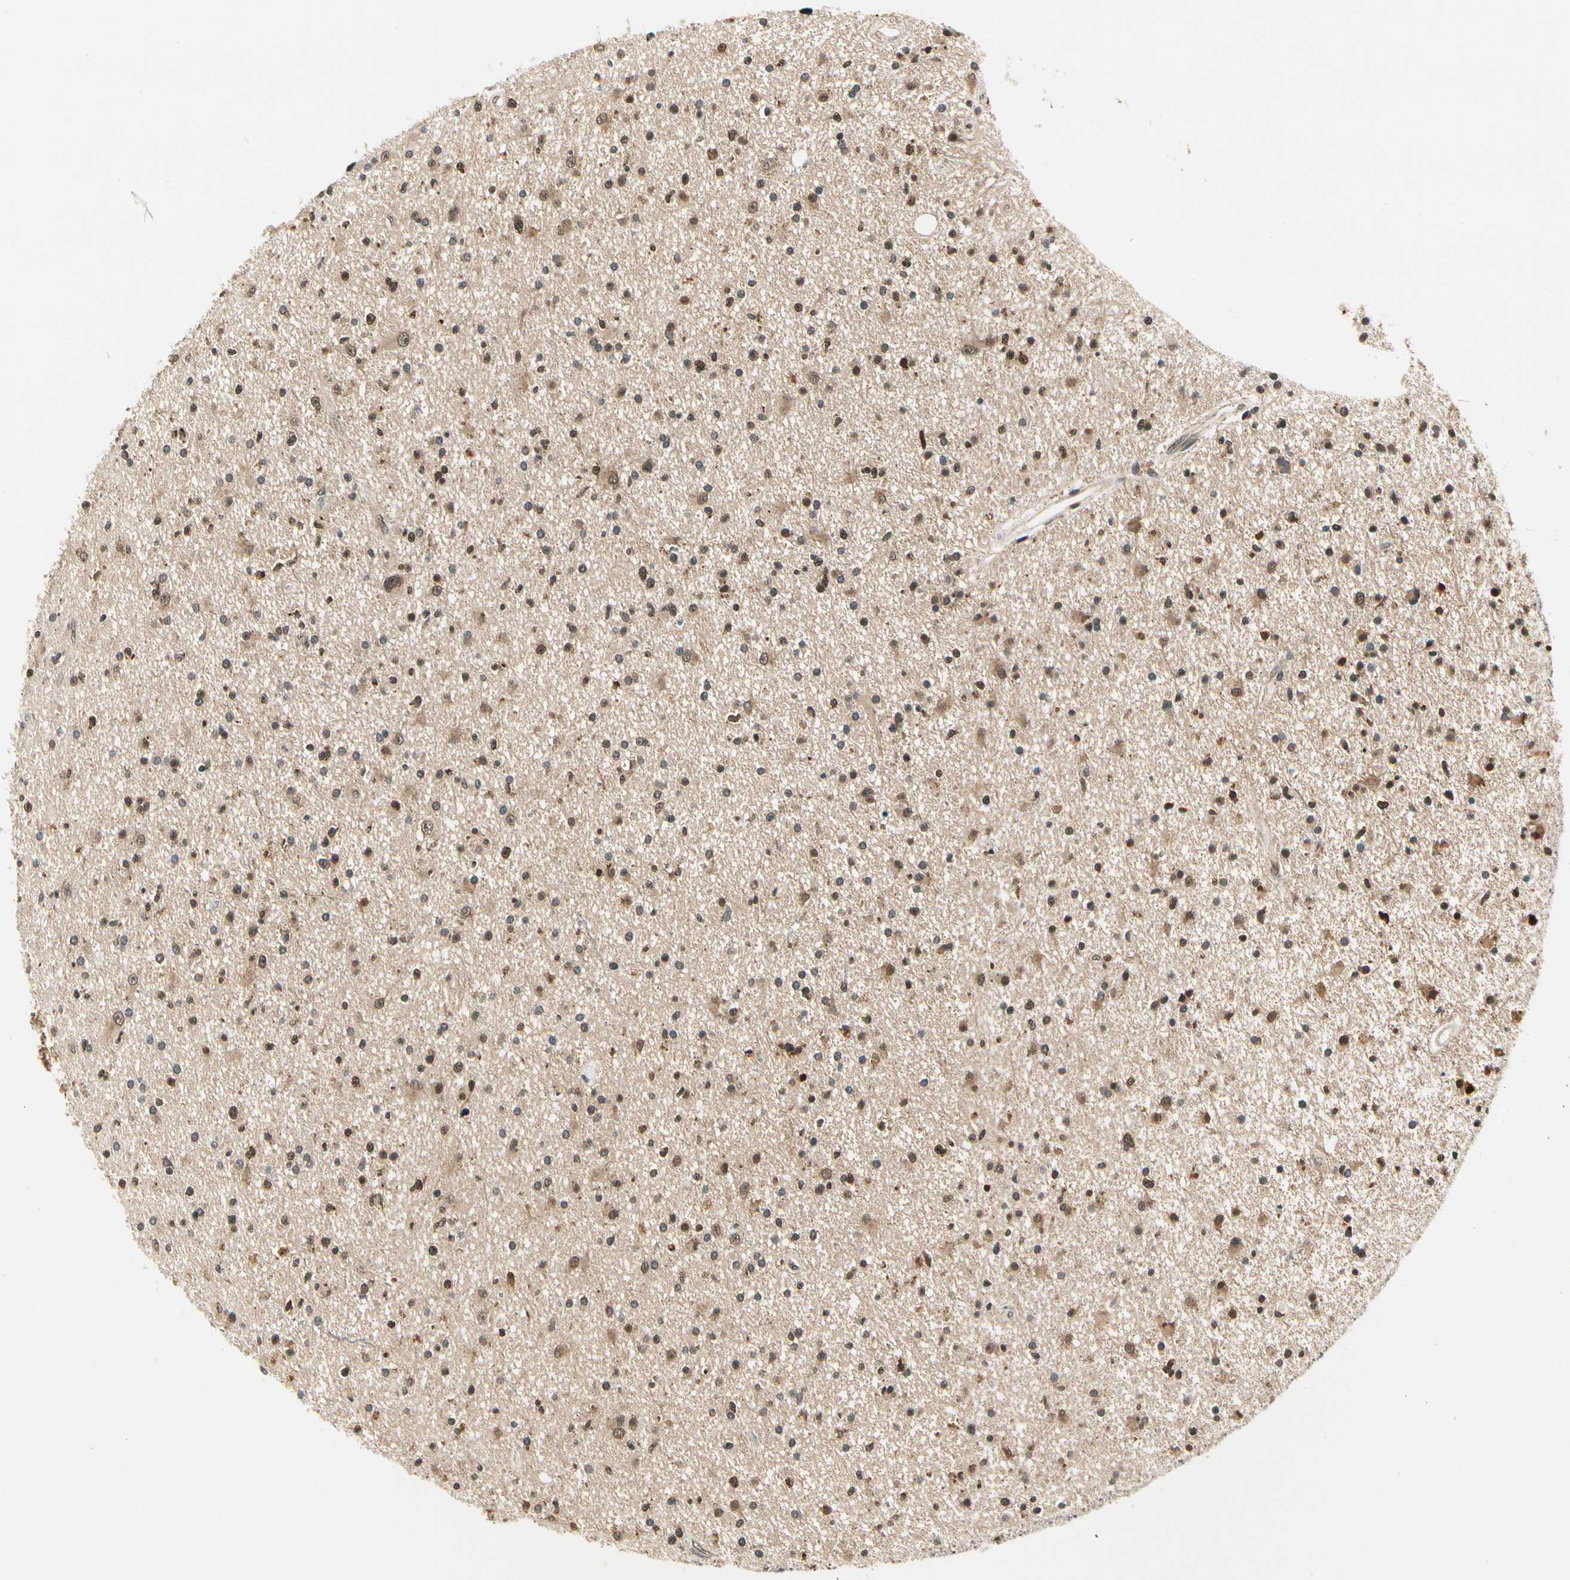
{"staining": {"intensity": "strong", "quantity": "25%-75%", "location": "cytoplasmic/membranous"}, "tissue": "glioma", "cell_type": "Tumor cells", "image_type": "cancer", "snomed": [{"axis": "morphology", "description": "Glioma, malignant, High grade"}, {"axis": "topography", "description": "Brain"}], "caption": "IHC of glioma shows high levels of strong cytoplasmic/membranous staining in about 25%-75% of tumor cells. (DAB IHC, brown staining for protein, blue staining for nuclei).", "gene": "PDK2", "patient": {"sex": "male", "age": 33}}